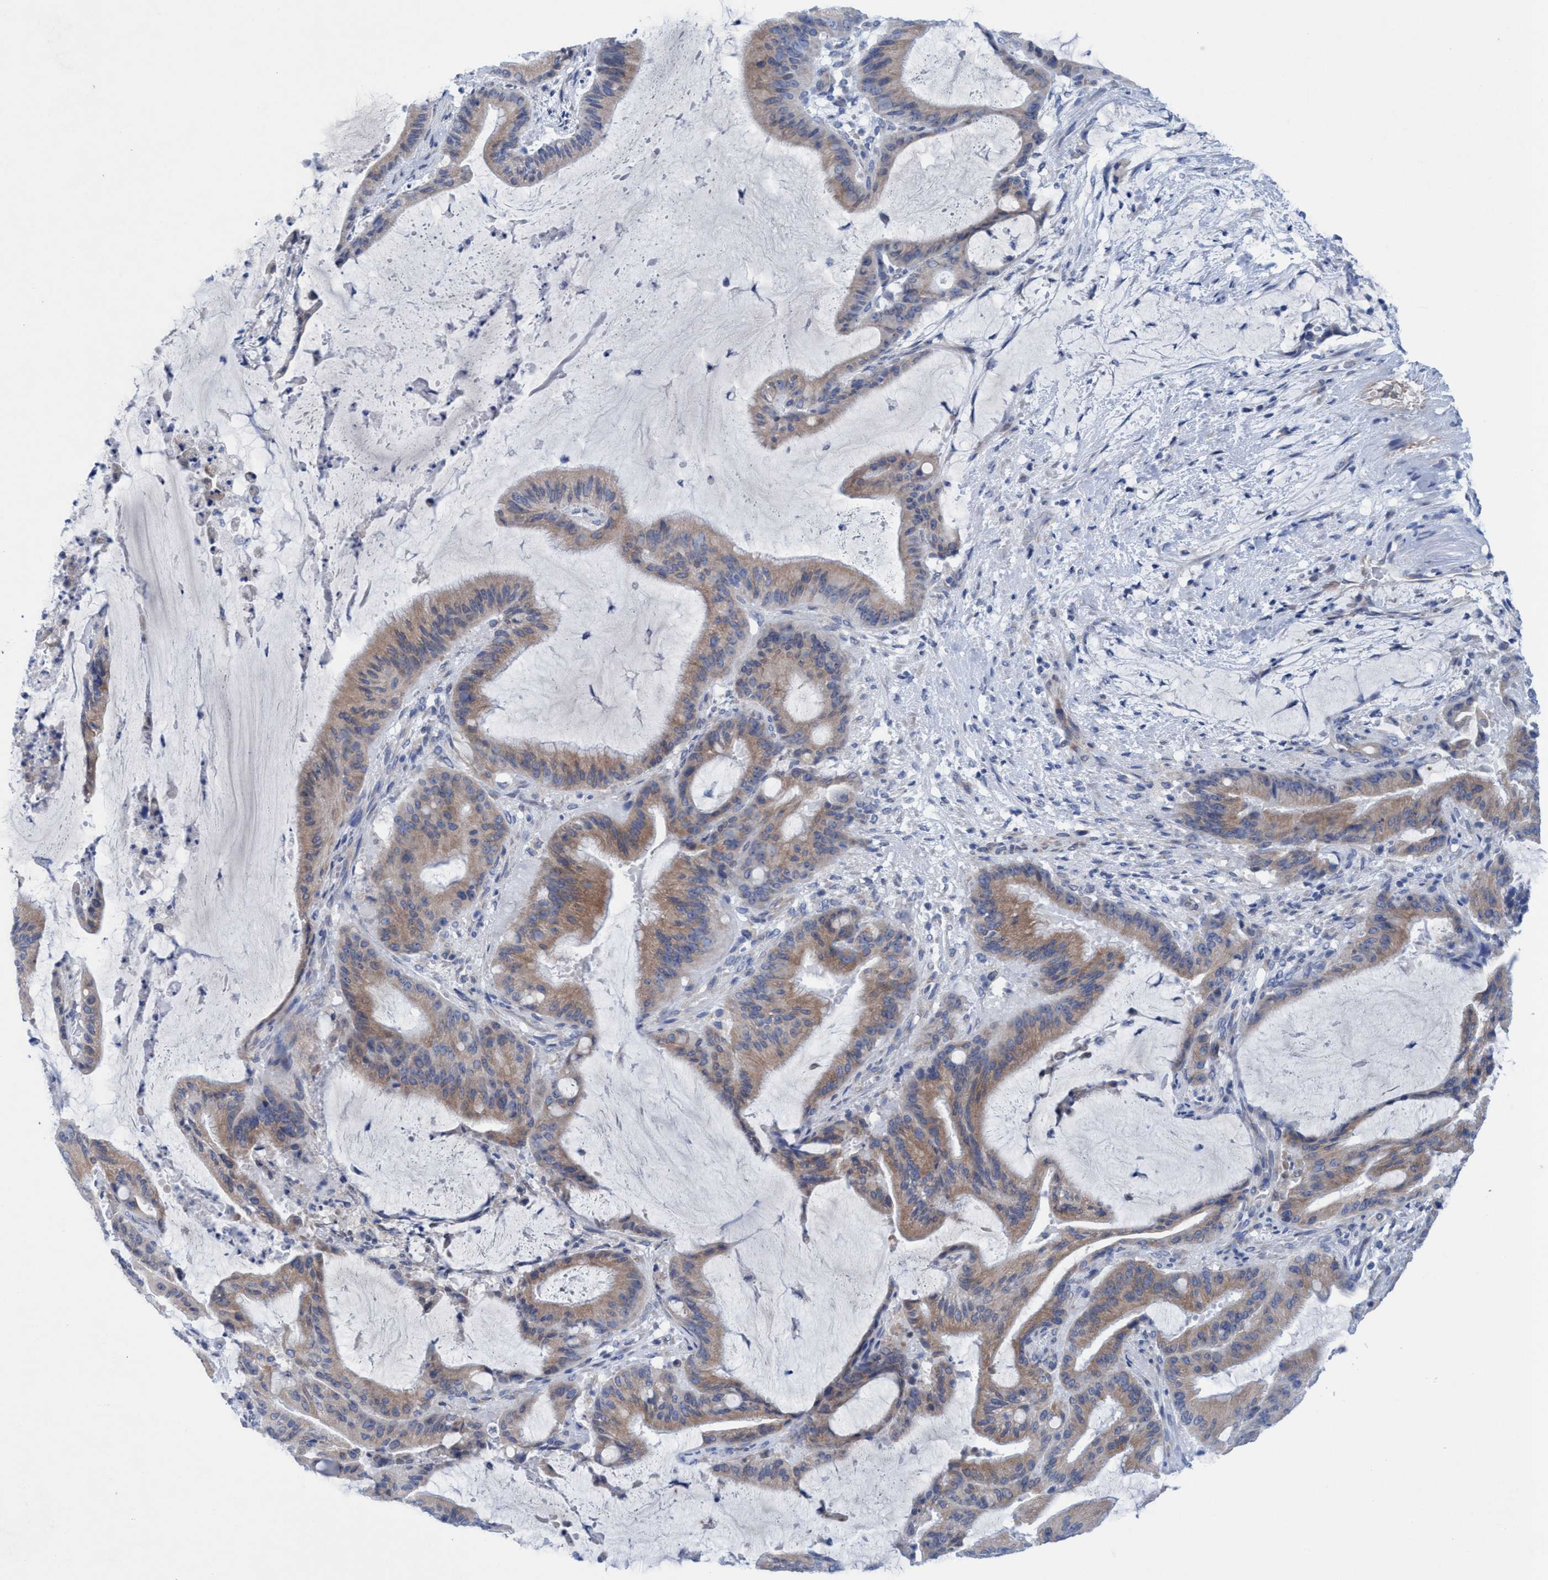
{"staining": {"intensity": "moderate", "quantity": ">75%", "location": "cytoplasmic/membranous"}, "tissue": "liver cancer", "cell_type": "Tumor cells", "image_type": "cancer", "snomed": [{"axis": "morphology", "description": "Normal tissue, NOS"}, {"axis": "morphology", "description": "Cholangiocarcinoma"}, {"axis": "topography", "description": "Liver"}, {"axis": "topography", "description": "Peripheral nerve tissue"}], "caption": "Cholangiocarcinoma (liver) stained with DAB immunohistochemistry demonstrates medium levels of moderate cytoplasmic/membranous staining in approximately >75% of tumor cells.", "gene": "RSAD1", "patient": {"sex": "female", "age": 73}}